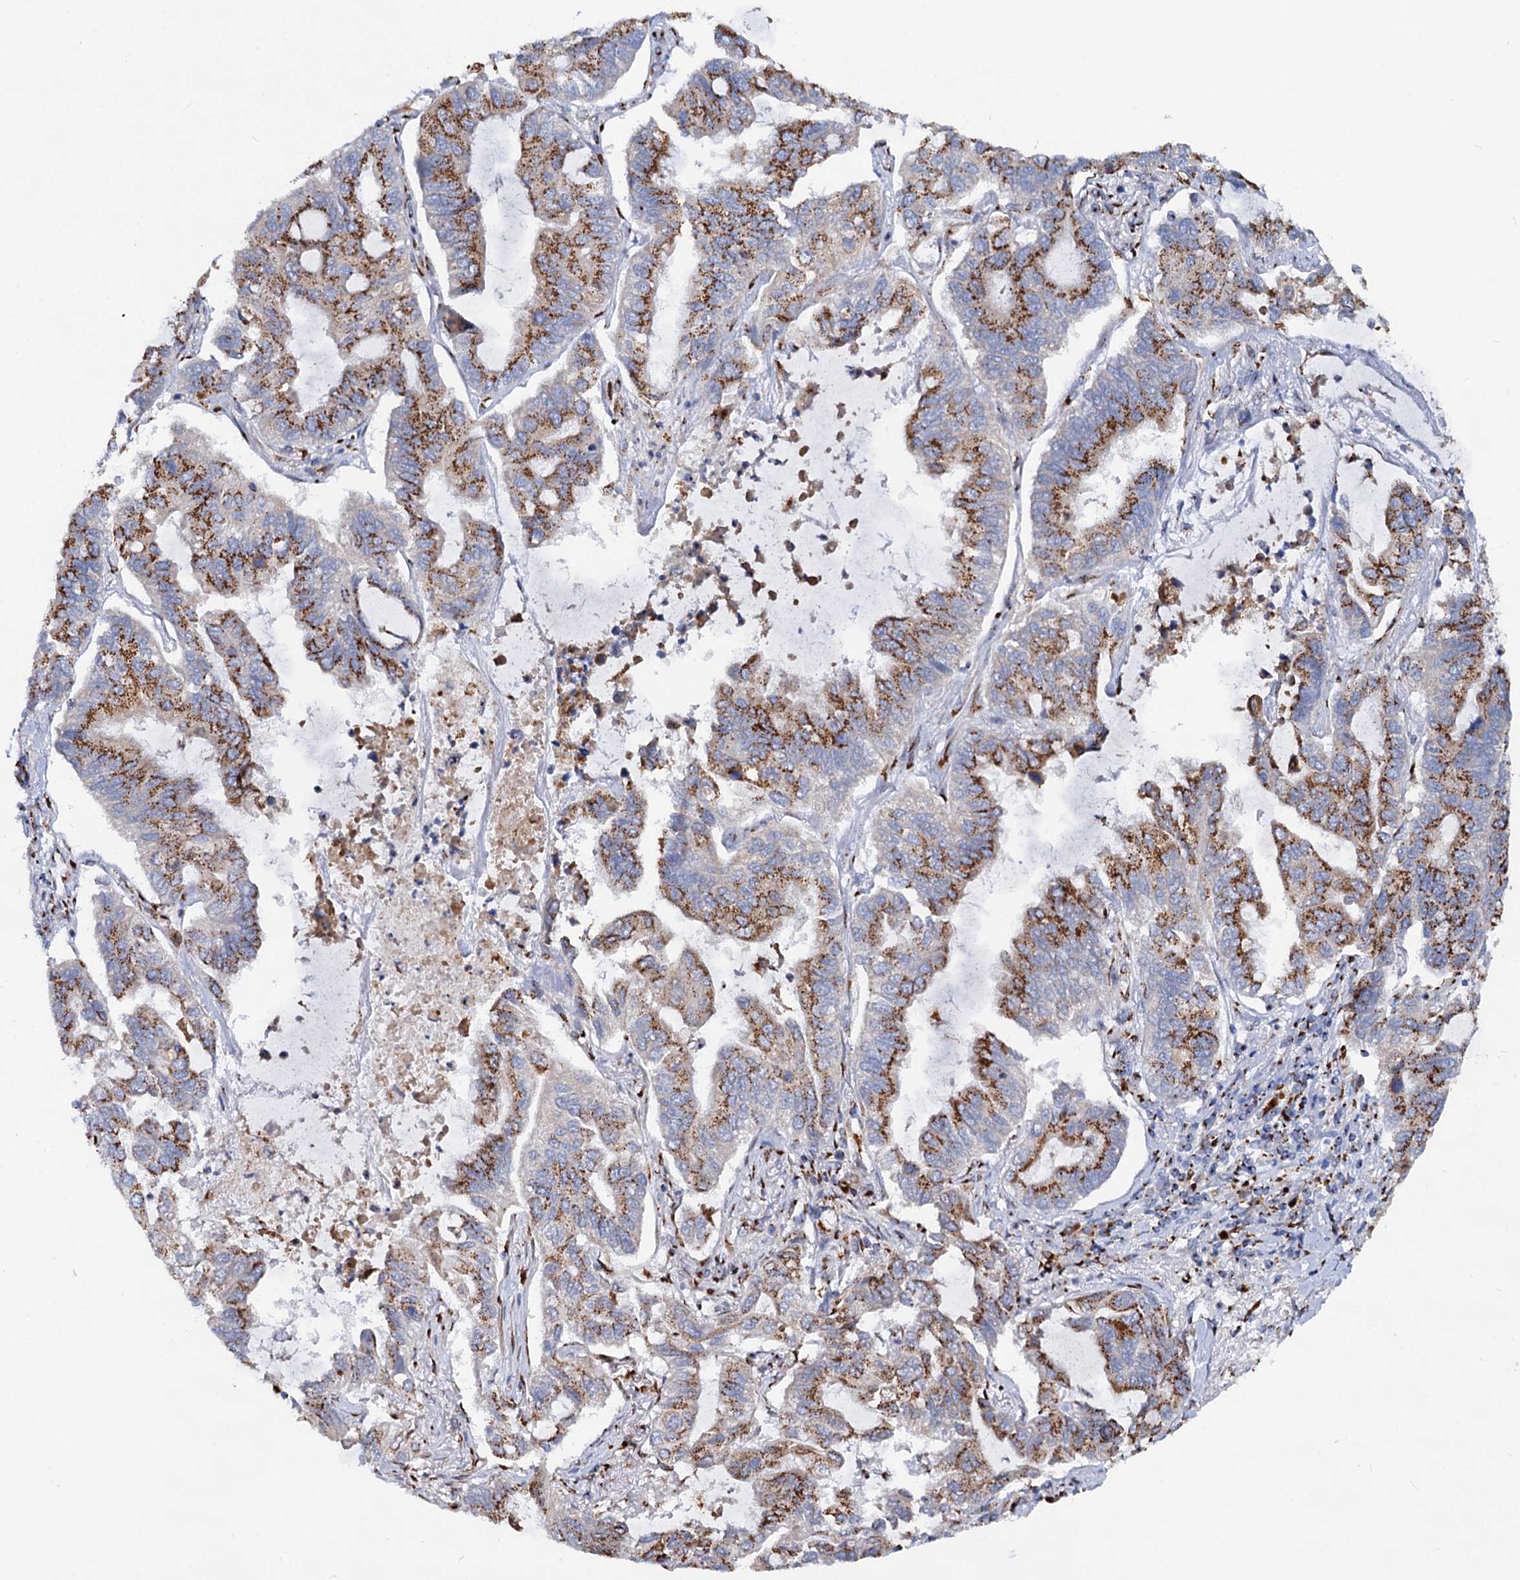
{"staining": {"intensity": "moderate", "quantity": ">75%", "location": "cytoplasmic/membranous"}, "tissue": "lung cancer", "cell_type": "Tumor cells", "image_type": "cancer", "snomed": [{"axis": "morphology", "description": "Adenocarcinoma, NOS"}, {"axis": "topography", "description": "Lung"}], "caption": "Adenocarcinoma (lung) stained for a protein exhibits moderate cytoplasmic/membranous positivity in tumor cells.", "gene": "TM9SF3", "patient": {"sex": "male", "age": 64}}